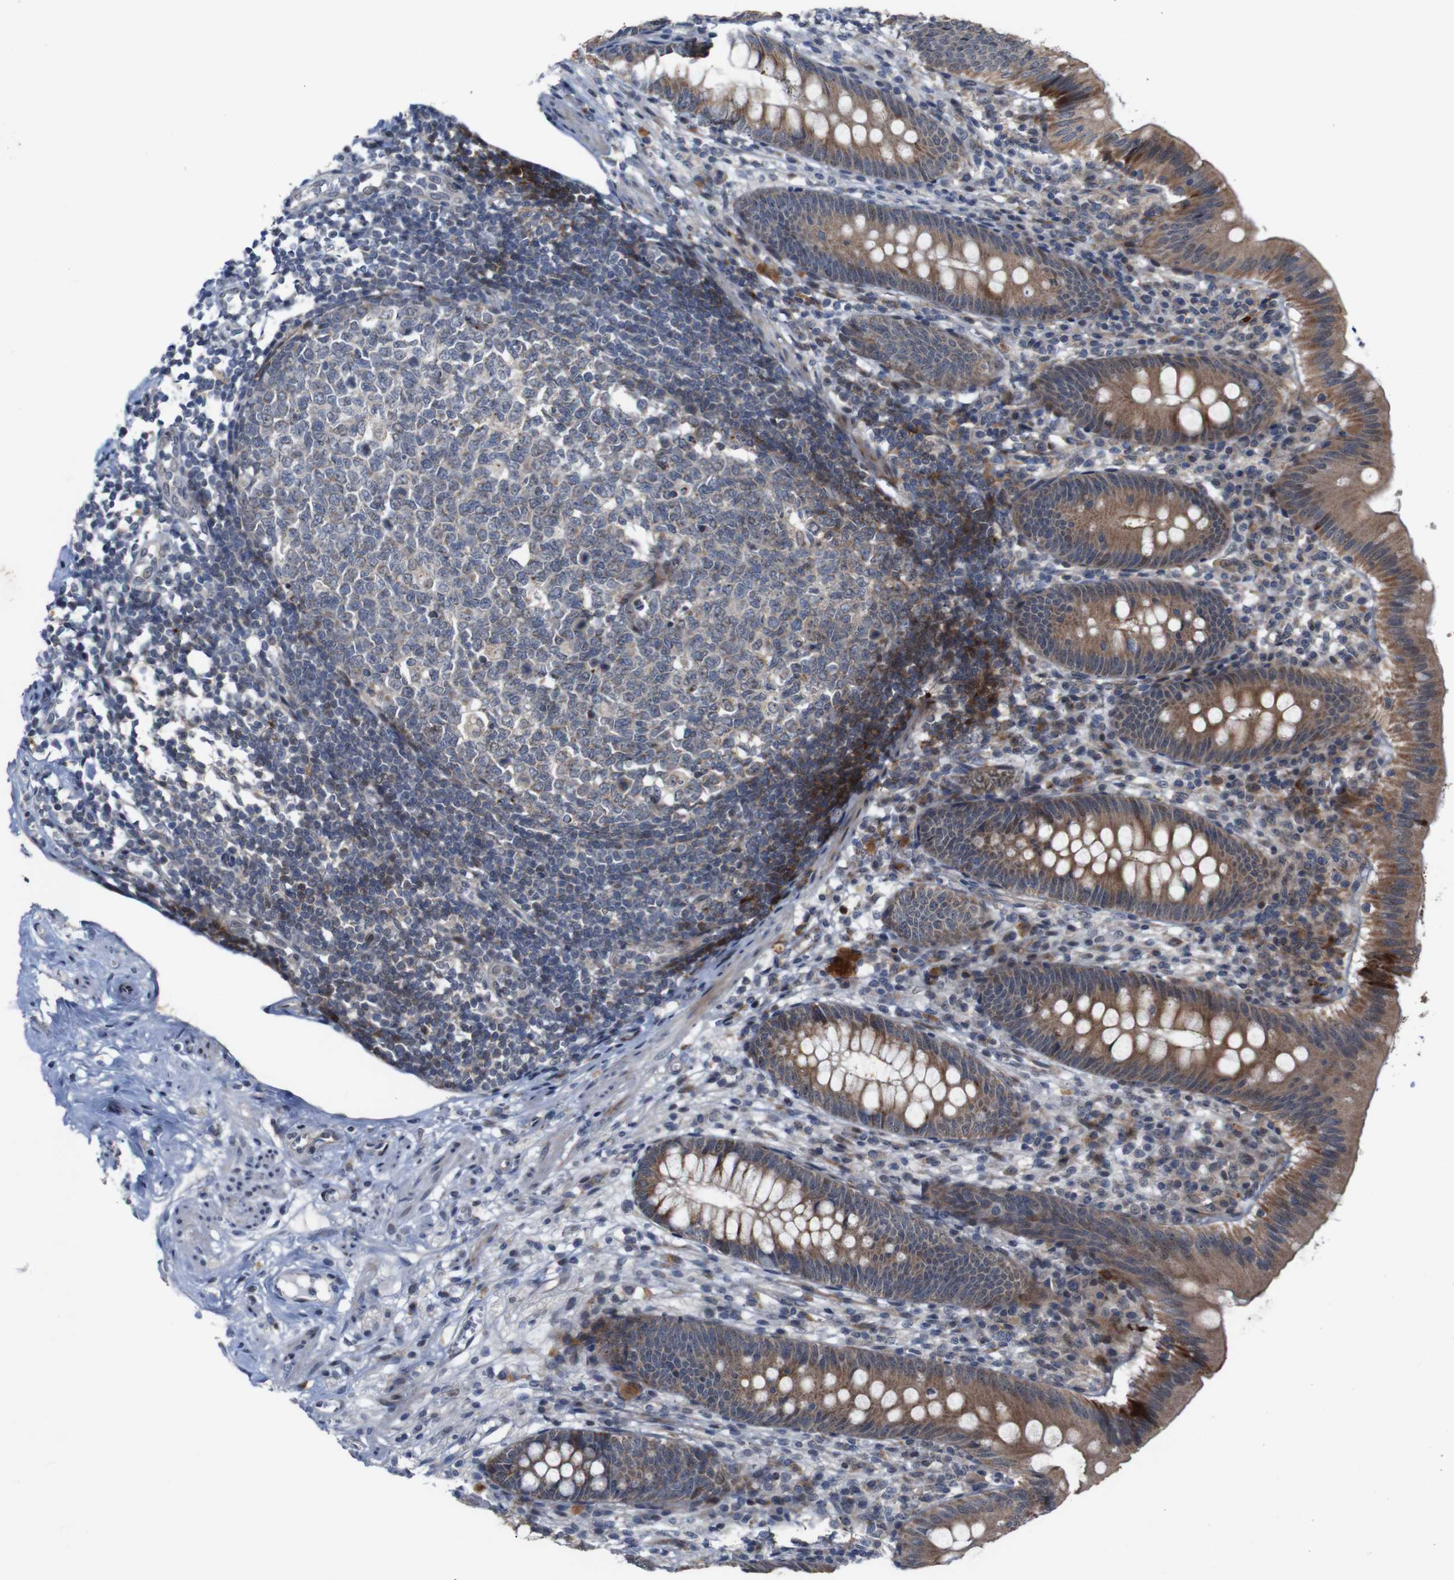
{"staining": {"intensity": "moderate", "quantity": ">75%", "location": "cytoplasmic/membranous"}, "tissue": "appendix", "cell_type": "Glandular cells", "image_type": "normal", "snomed": [{"axis": "morphology", "description": "Normal tissue, NOS"}, {"axis": "topography", "description": "Appendix"}], "caption": "IHC photomicrograph of unremarkable appendix stained for a protein (brown), which exhibits medium levels of moderate cytoplasmic/membranous positivity in approximately >75% of glandular cells.", "gene": "ATP7B", "patient": {"sex": "male", "age": 56}}